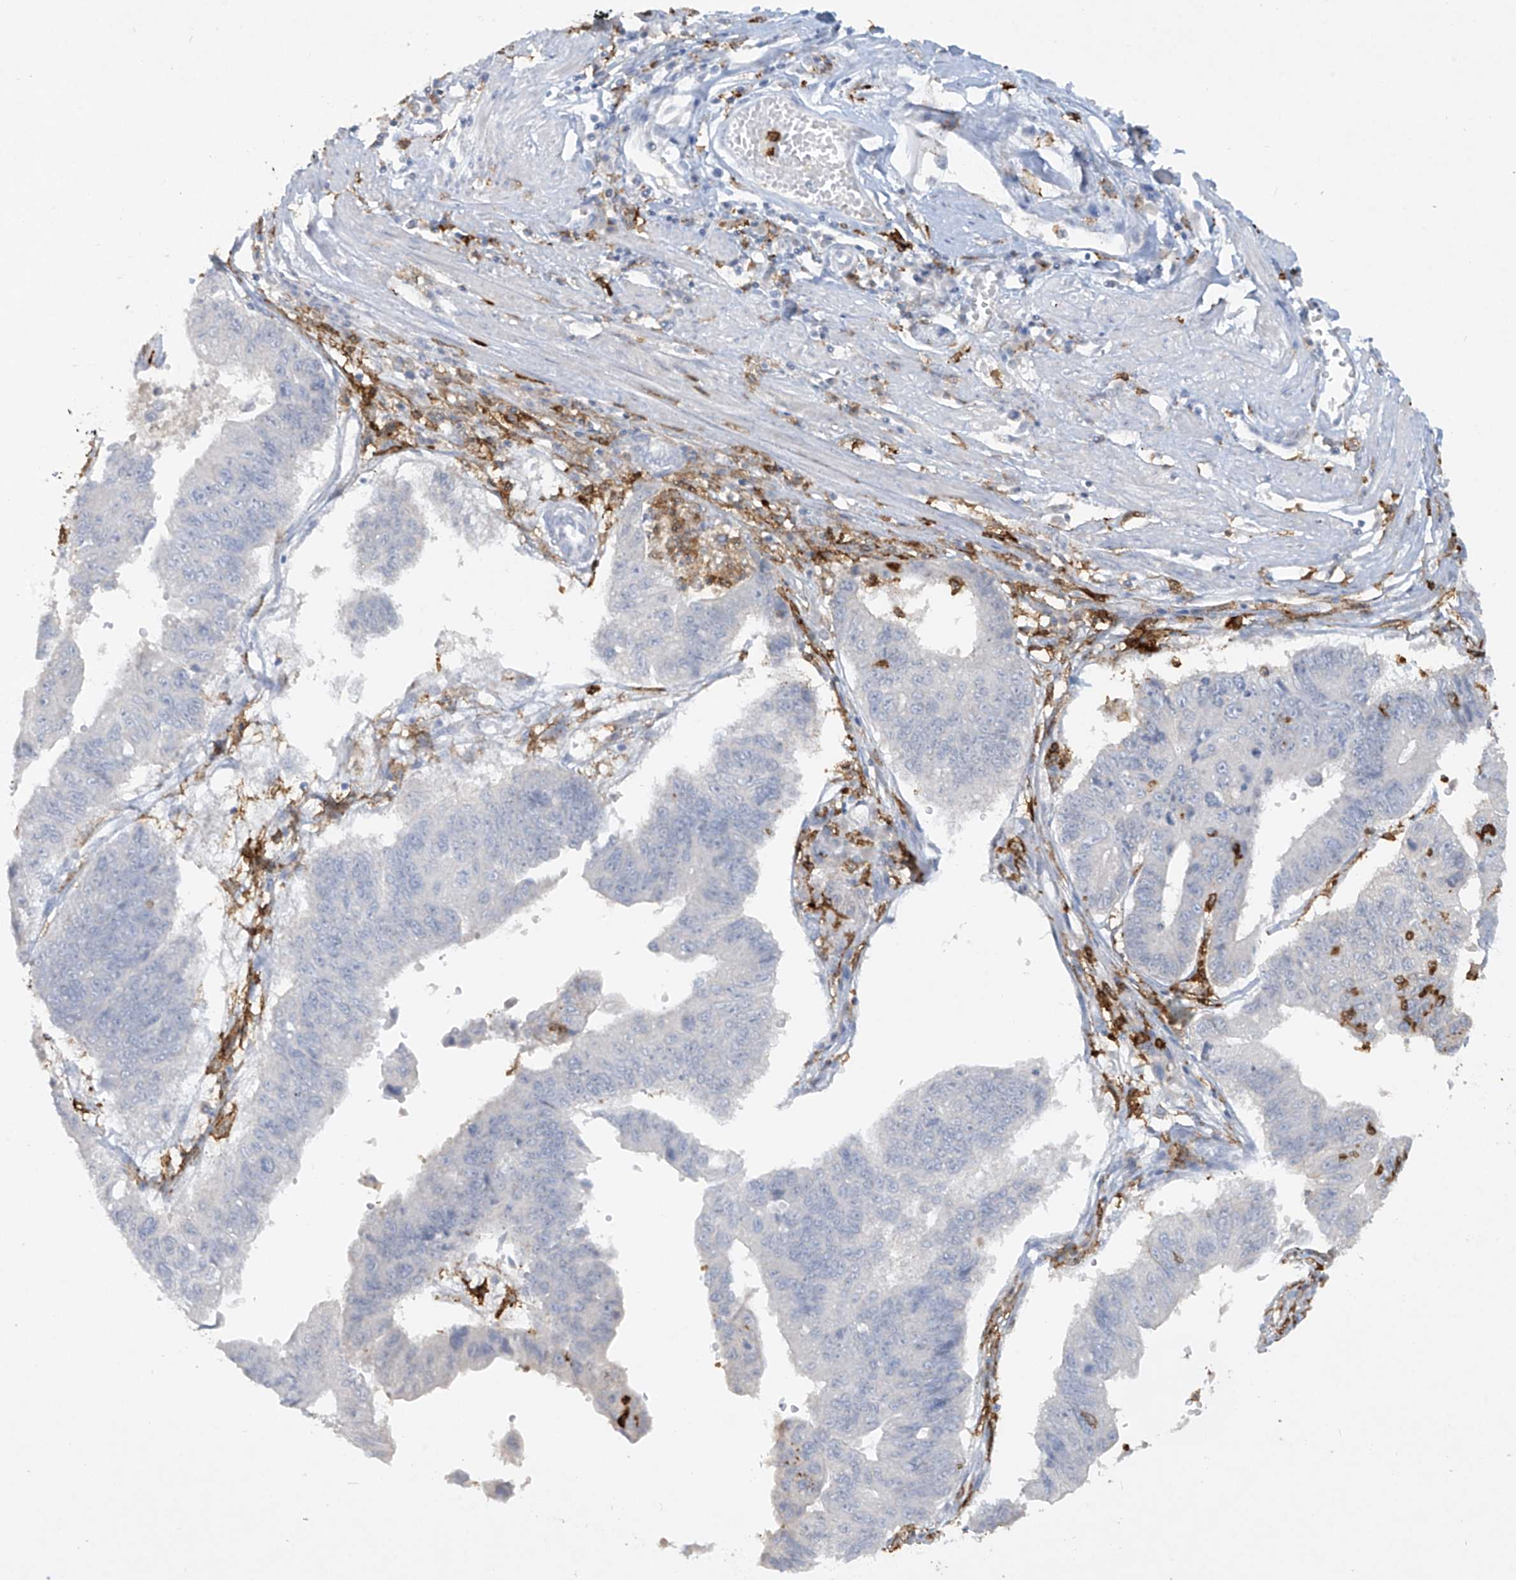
{"staining": {"intensity": "negative", "quantity": "none", "location": "none"}, "tissue": "stomach cancer", "cell_type": "Tumor cells", "image_type": "cancer", "snomed": [{"axis": "morphology", "description": "Adenocarcinoma, NOS"}, {"axis": "topography", "description": "Stomach"}], "caption": "DAB (3,3'-diaminobenzidine) immunohistochemical staining of human stomach cancer (adenocarcinoma) reveals no significant expression in tumor cells.", "gene": "FCGR3A", "patient": {"sex": "male", "age": 59}}